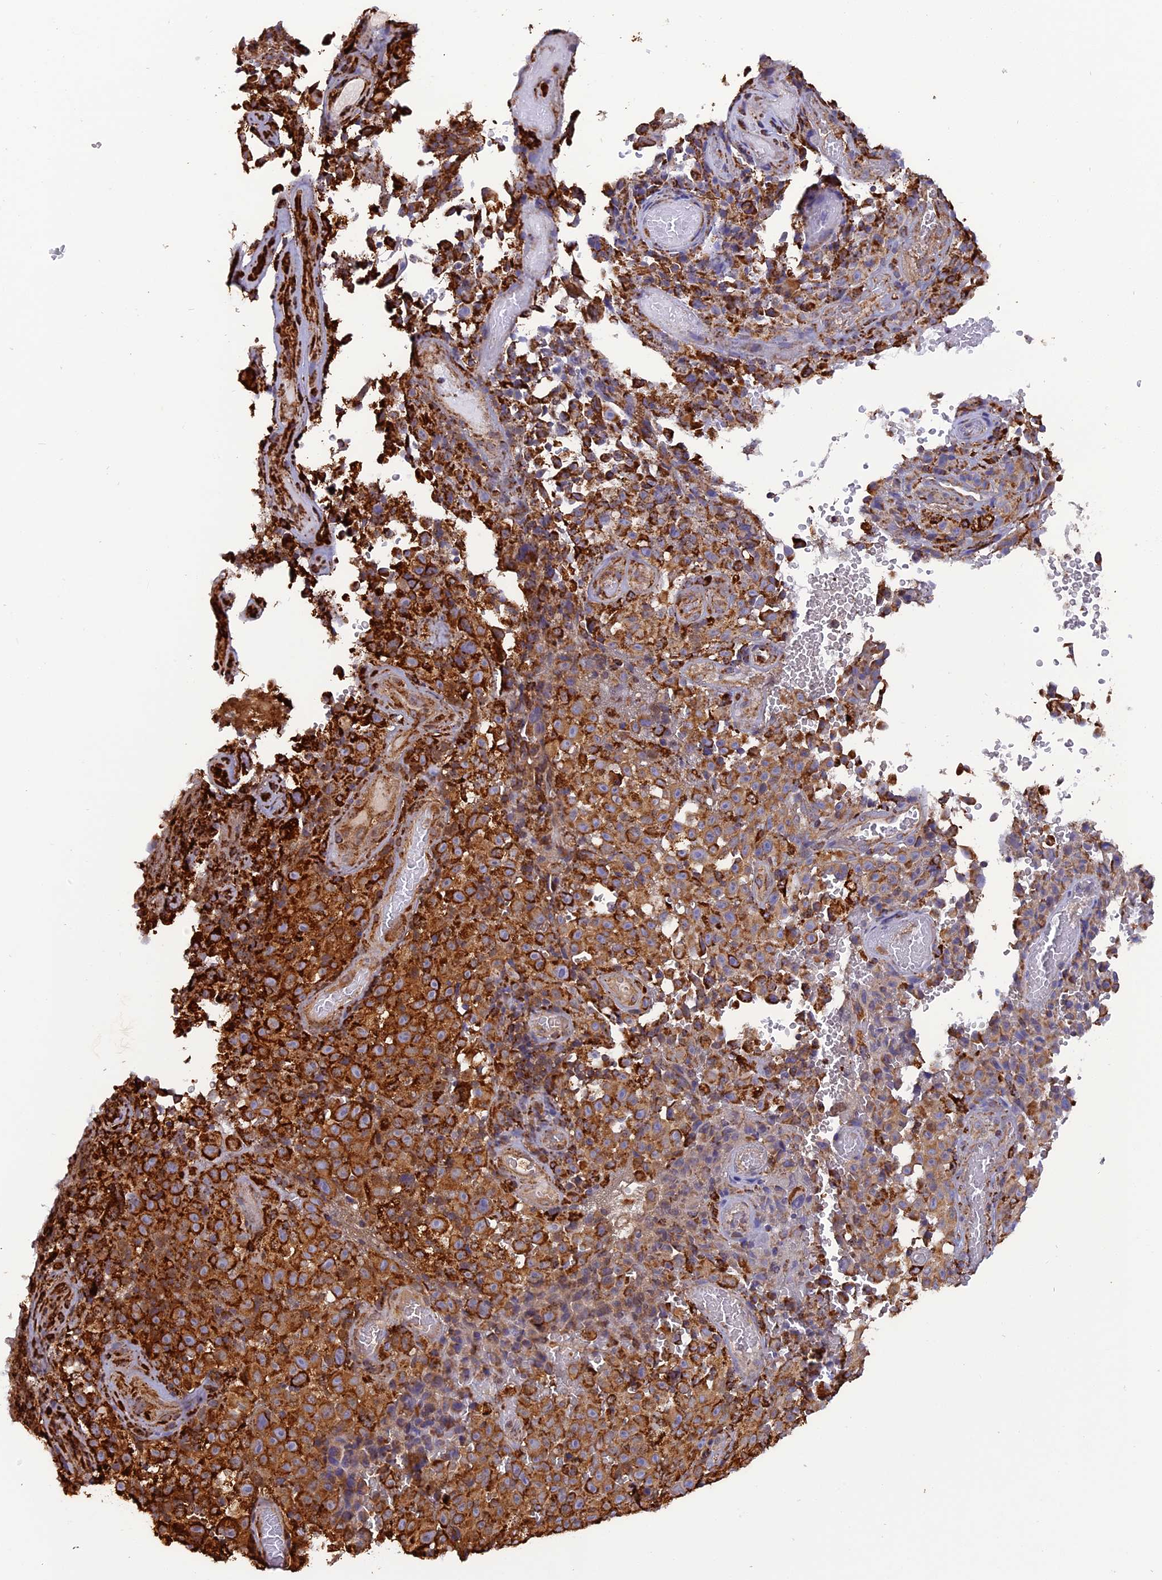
{"staining": {"intensity": "strong", "quantity": ">75%", "location": "cytoplasmic/membranous"}, "tissue": "melanoma", "cell_type": "Tumor cells", "image_type": "cancer", "snomed": [{"axis": "morphology", "description": "Malignant melanoma, NOS"}, {"axis": "topography", "description": "Skin"}], "caption": "Strong cytoplasmic/membranous staining is identified in approximately >75% of tumor cells in malignant melanoma. (brown staining indicates protein expression, while blue staining denotes nuclei).", "gene": "KCNG1", "patient": {"sex": "female", "age": 82}}